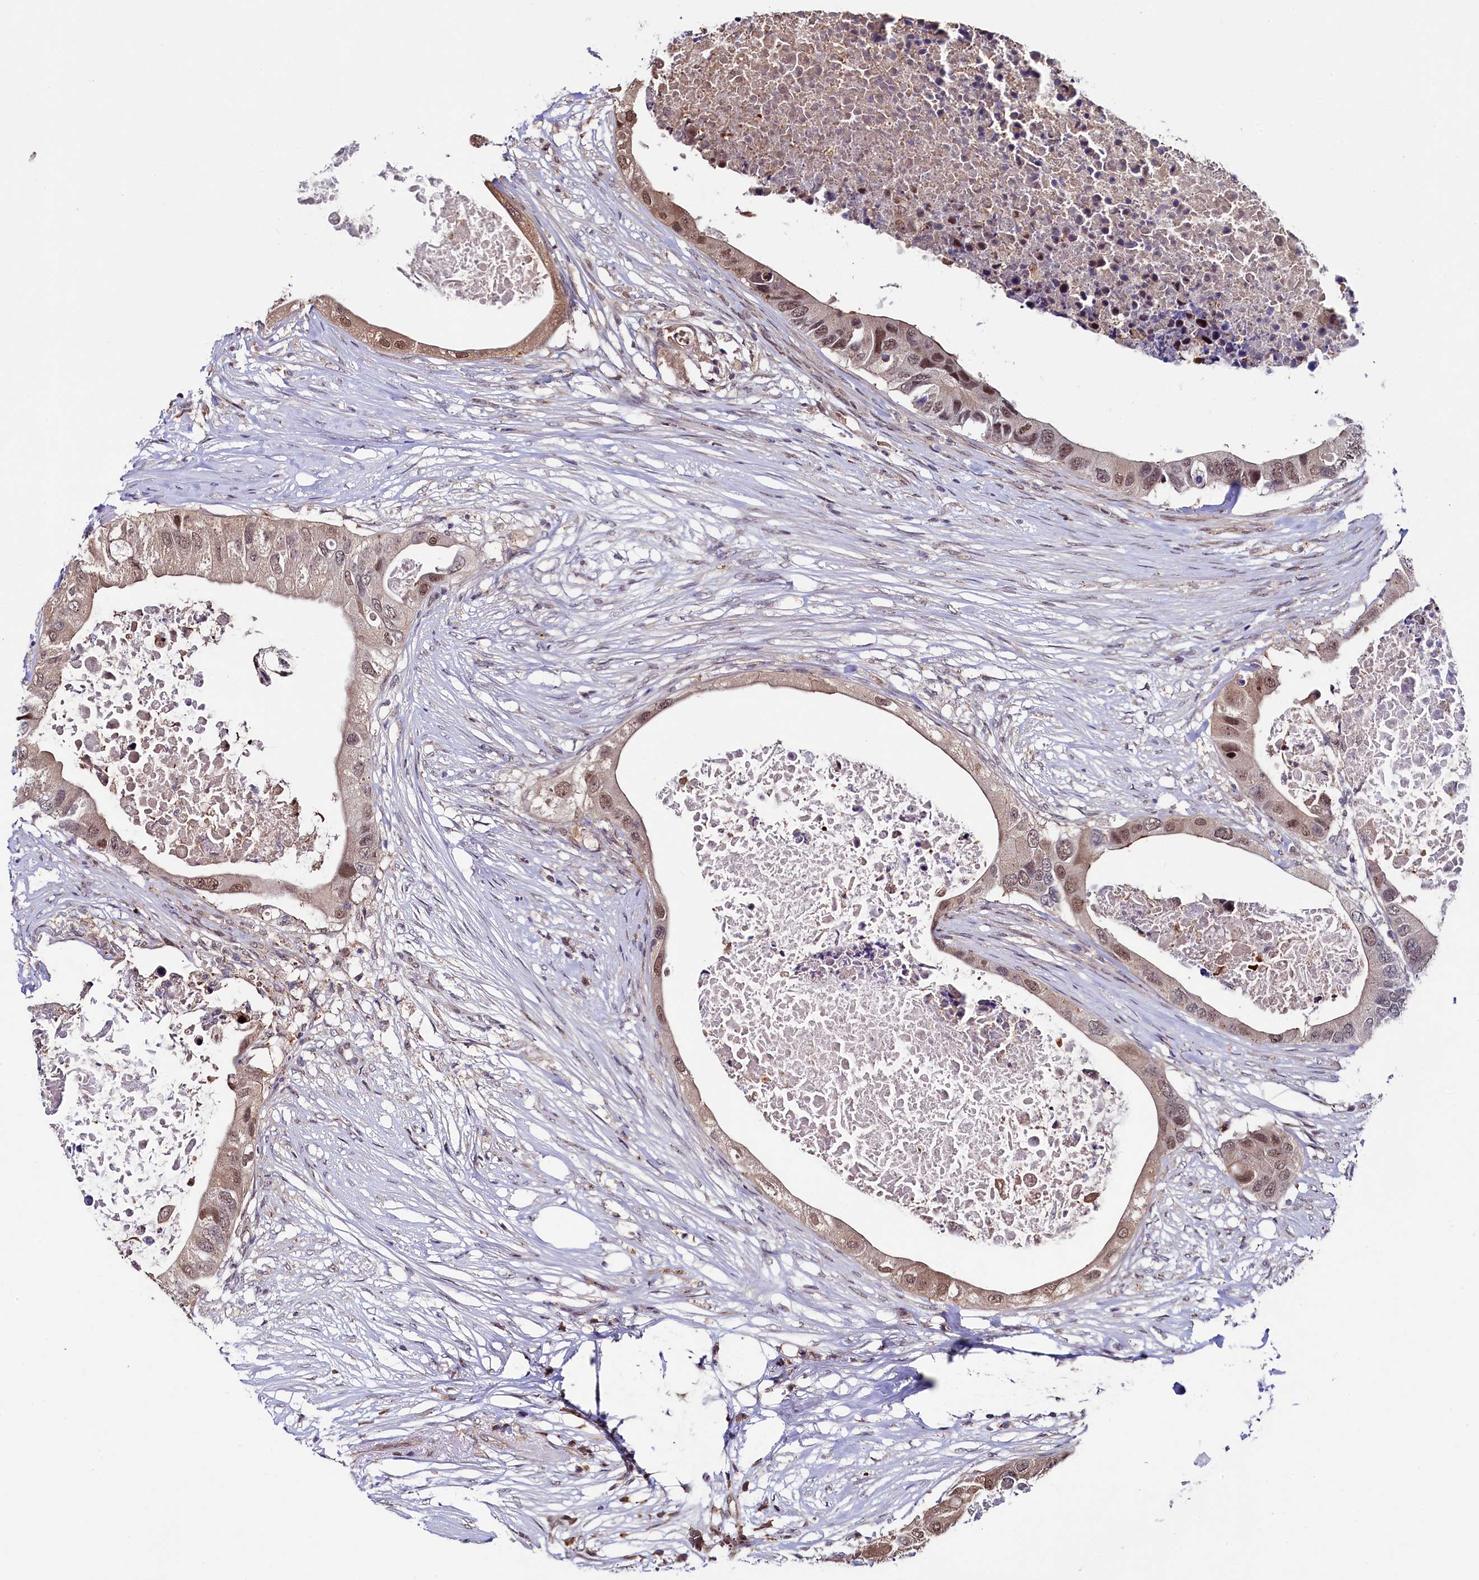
{"staining": {"intensity": "weak", "quantity": ">75%", "location": "nuclear"}, "tissue": "colorectal cancer", "cell_type": "Tumor cells", "image_type": "cancer", "snomed": [{"axis": "morphology", "description": "Adenocarcinoma, NOS"}, {"axis": "topography", "description": "Colon"}], "caption": "Colorectal cancer (adenocarcinoma) stained with a brown dye demonstrates weak nuclear positive staining in approximately >75% of tumor cells.", "gene": "LEO1", "patient": {"sex": "male", "age": 71}}